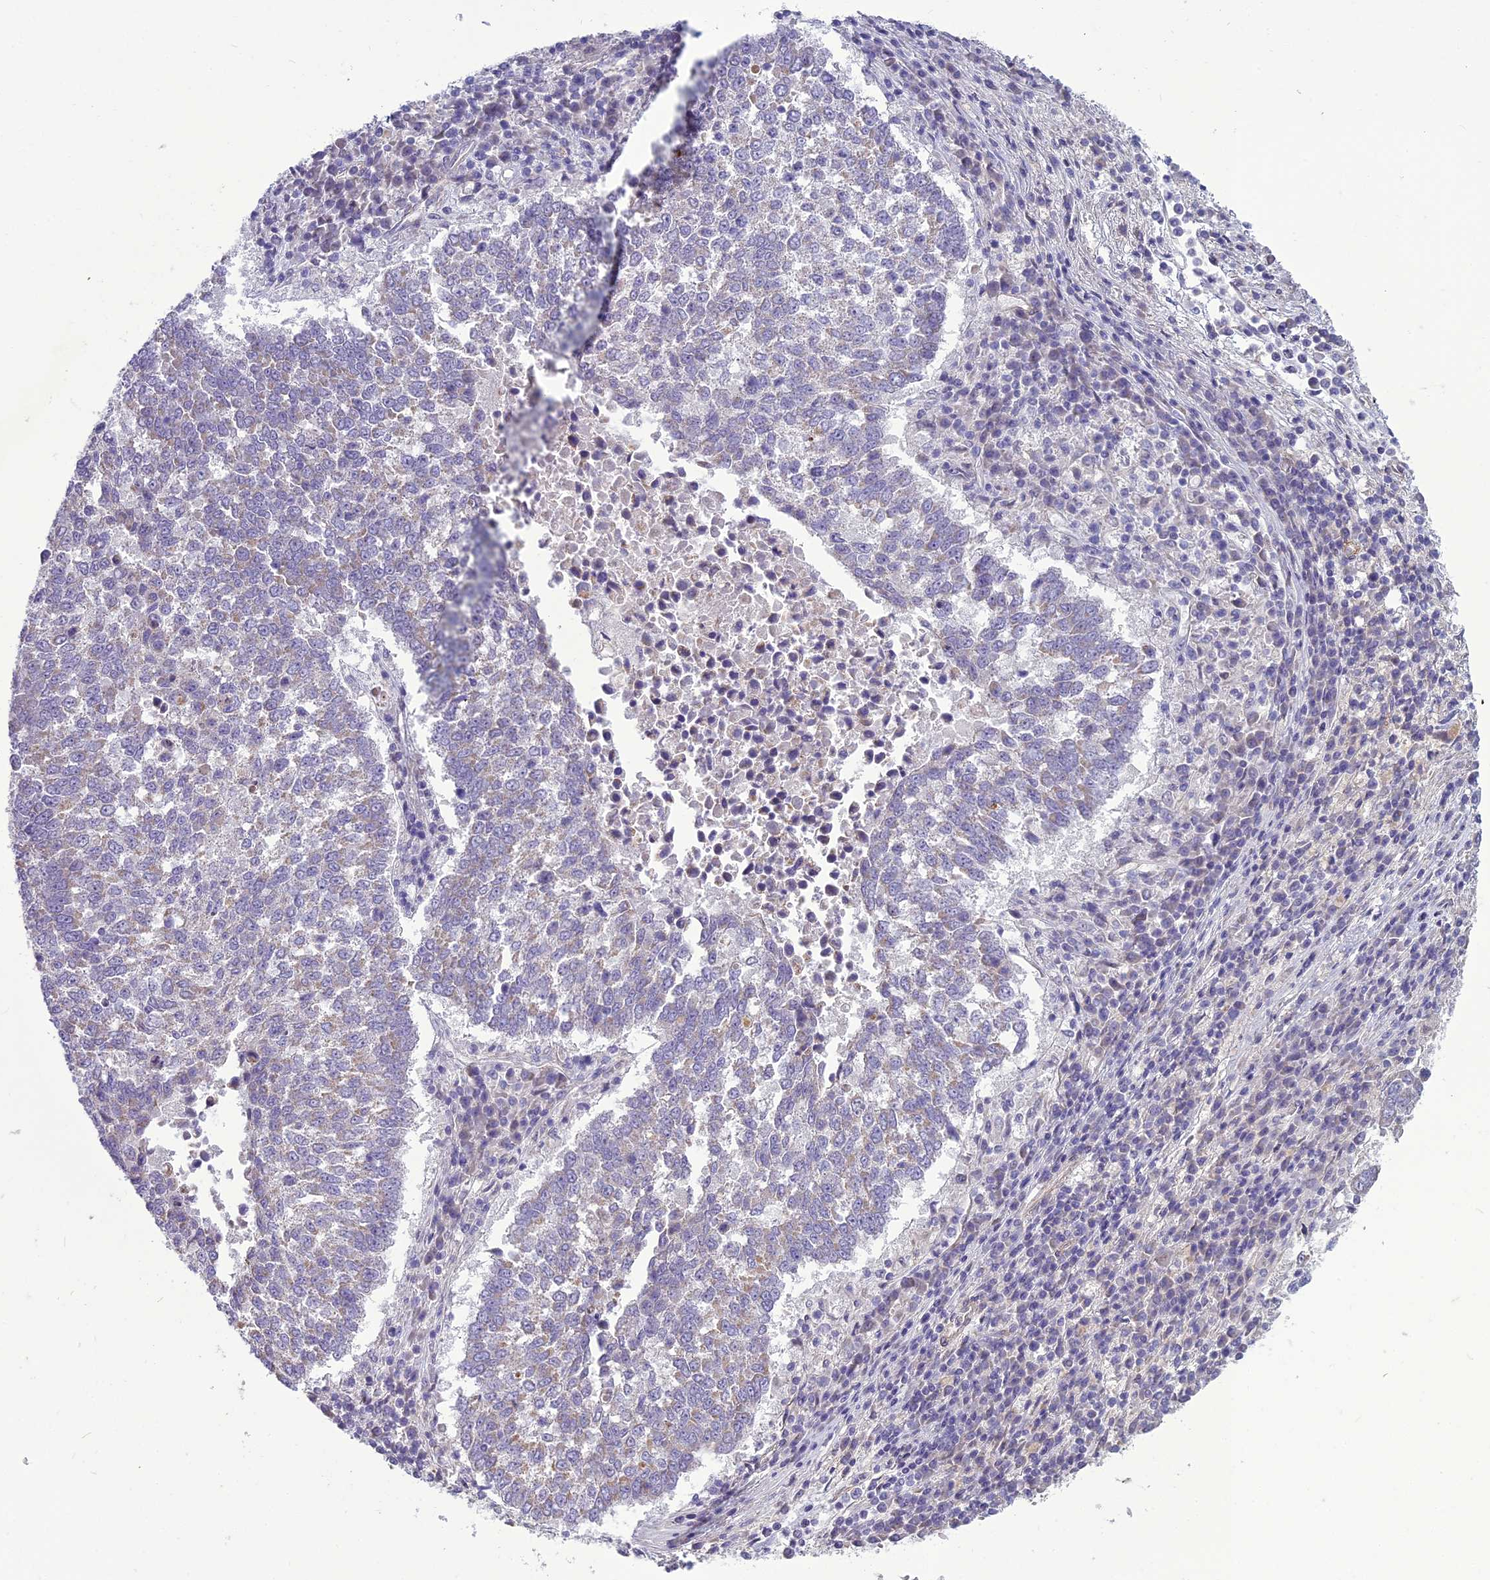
{"staining": {"intensity": "negative", "quantity": "none", "location": "none"}, "tissue": "lung cancer", "cell_type": "Tumor cells", "image_type": "cancer", "snomed": [{"axis": "morphology", "description": "Squamous cell carcinoma, NOS"}, {"axis": "topography", "description": "Lung"}], "caption": "Immunohistochemistry of lung squamous cell carcinoma reveals no expression in tumor cells.", "gene": "DUS2", "patient": {"sex": "male", "age": 73}}